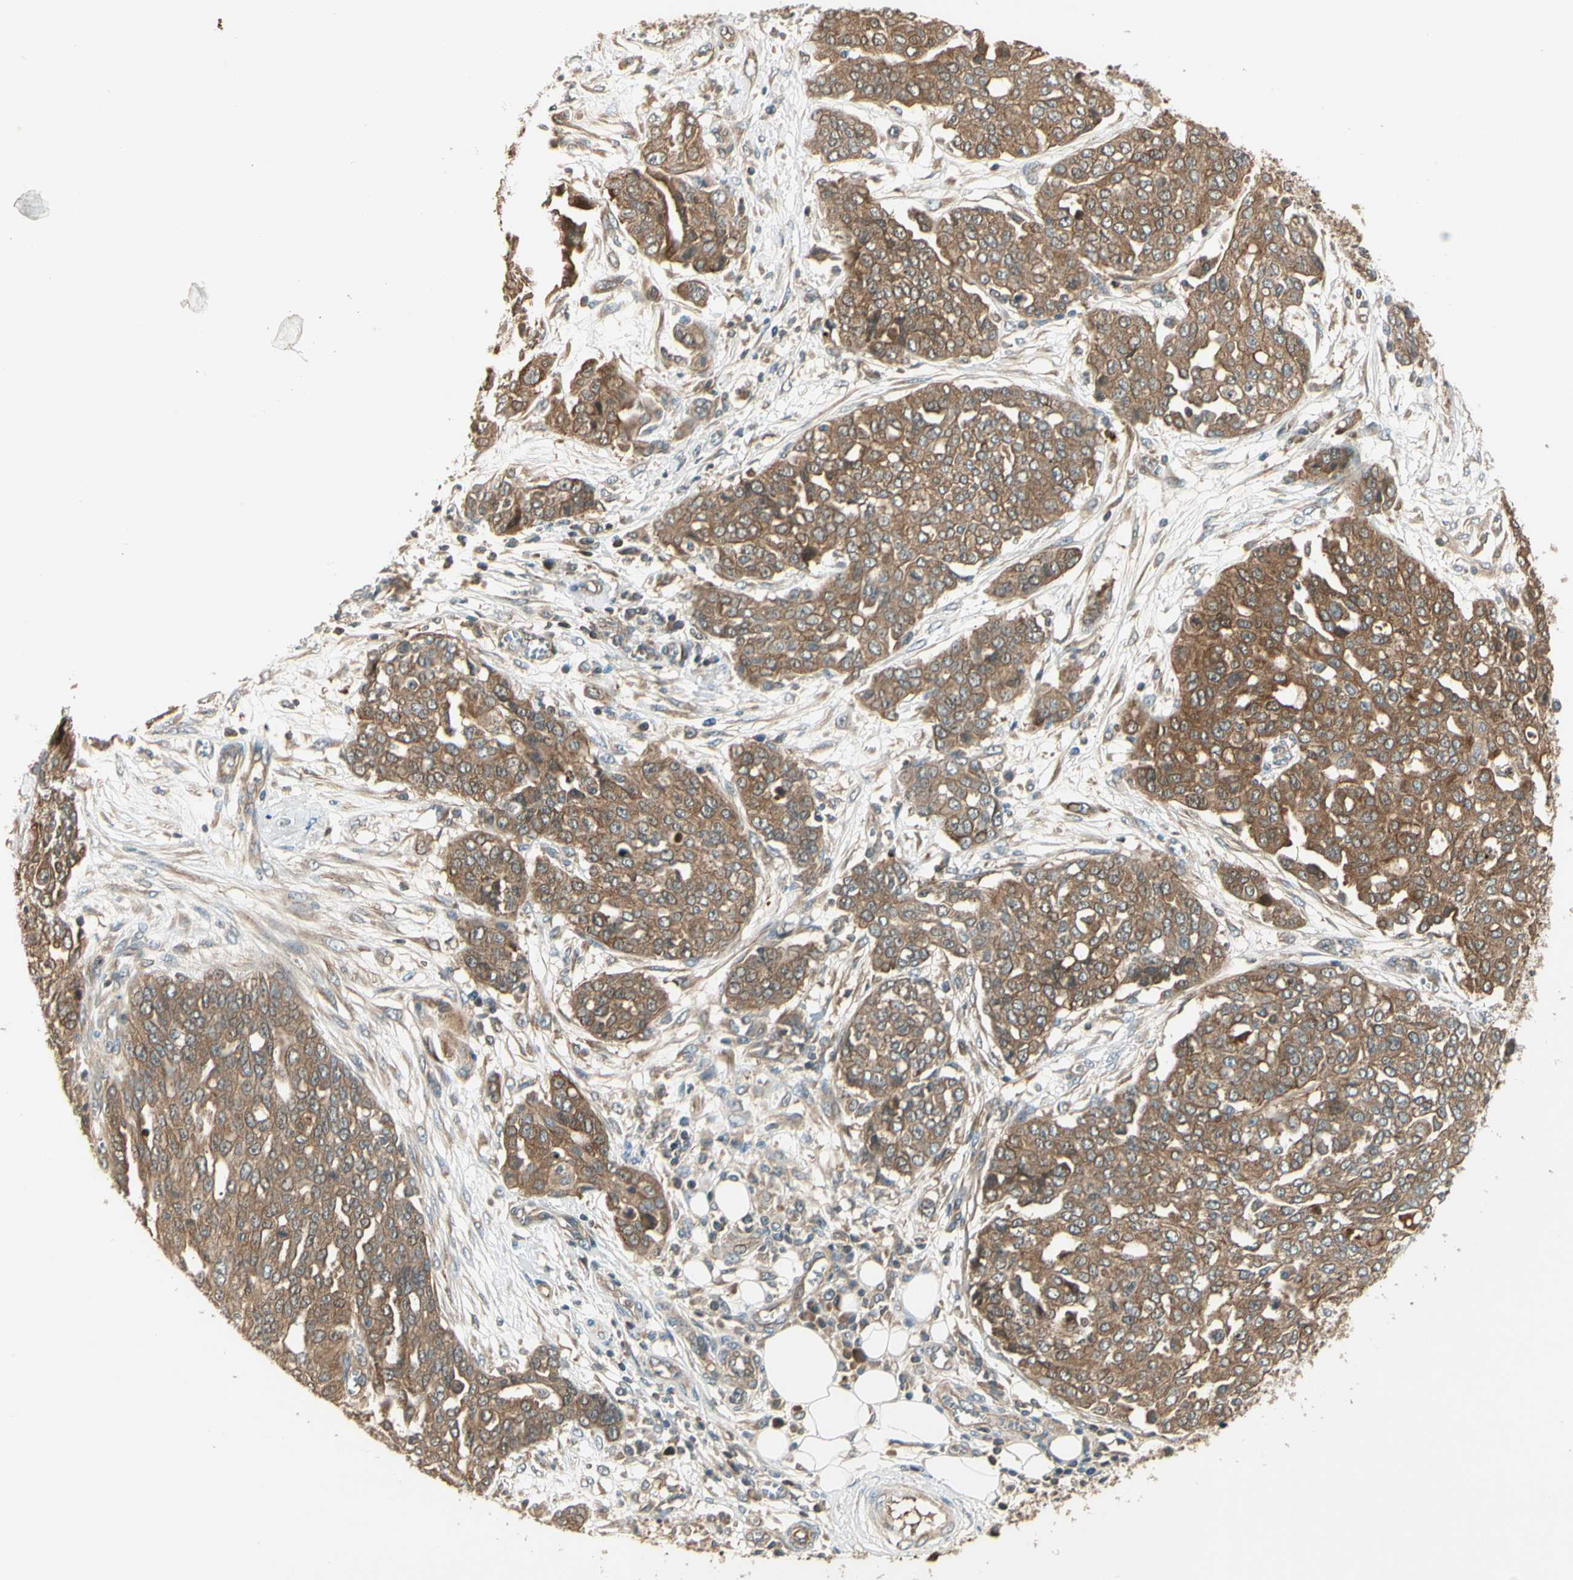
{"staining": {"intensity": "moderate", "quantity": ">75%", "location": "cytoplasmic/membranous"}, "tissue": "ovarian cancer", "cell_type": "Tumor cells", "image_type": "cancer", "snomed": [{"axis": "morphology", "description": "Cystadenocarcinoma, serous, NOS"}, {"axis": "topography", "description": "Soft tissue"}, {"axis": "topography", "description": "Ovary"}], "caption": "Ovarian cancer (serous cystadenocarcinoma) stained with a brown dye demonstrates moderate cytoplasmic/membranous positive positivity in approximately >75% of tumor cells.", "gene": "PFDN5", "patient": {"sex": "female", "age": 57}}